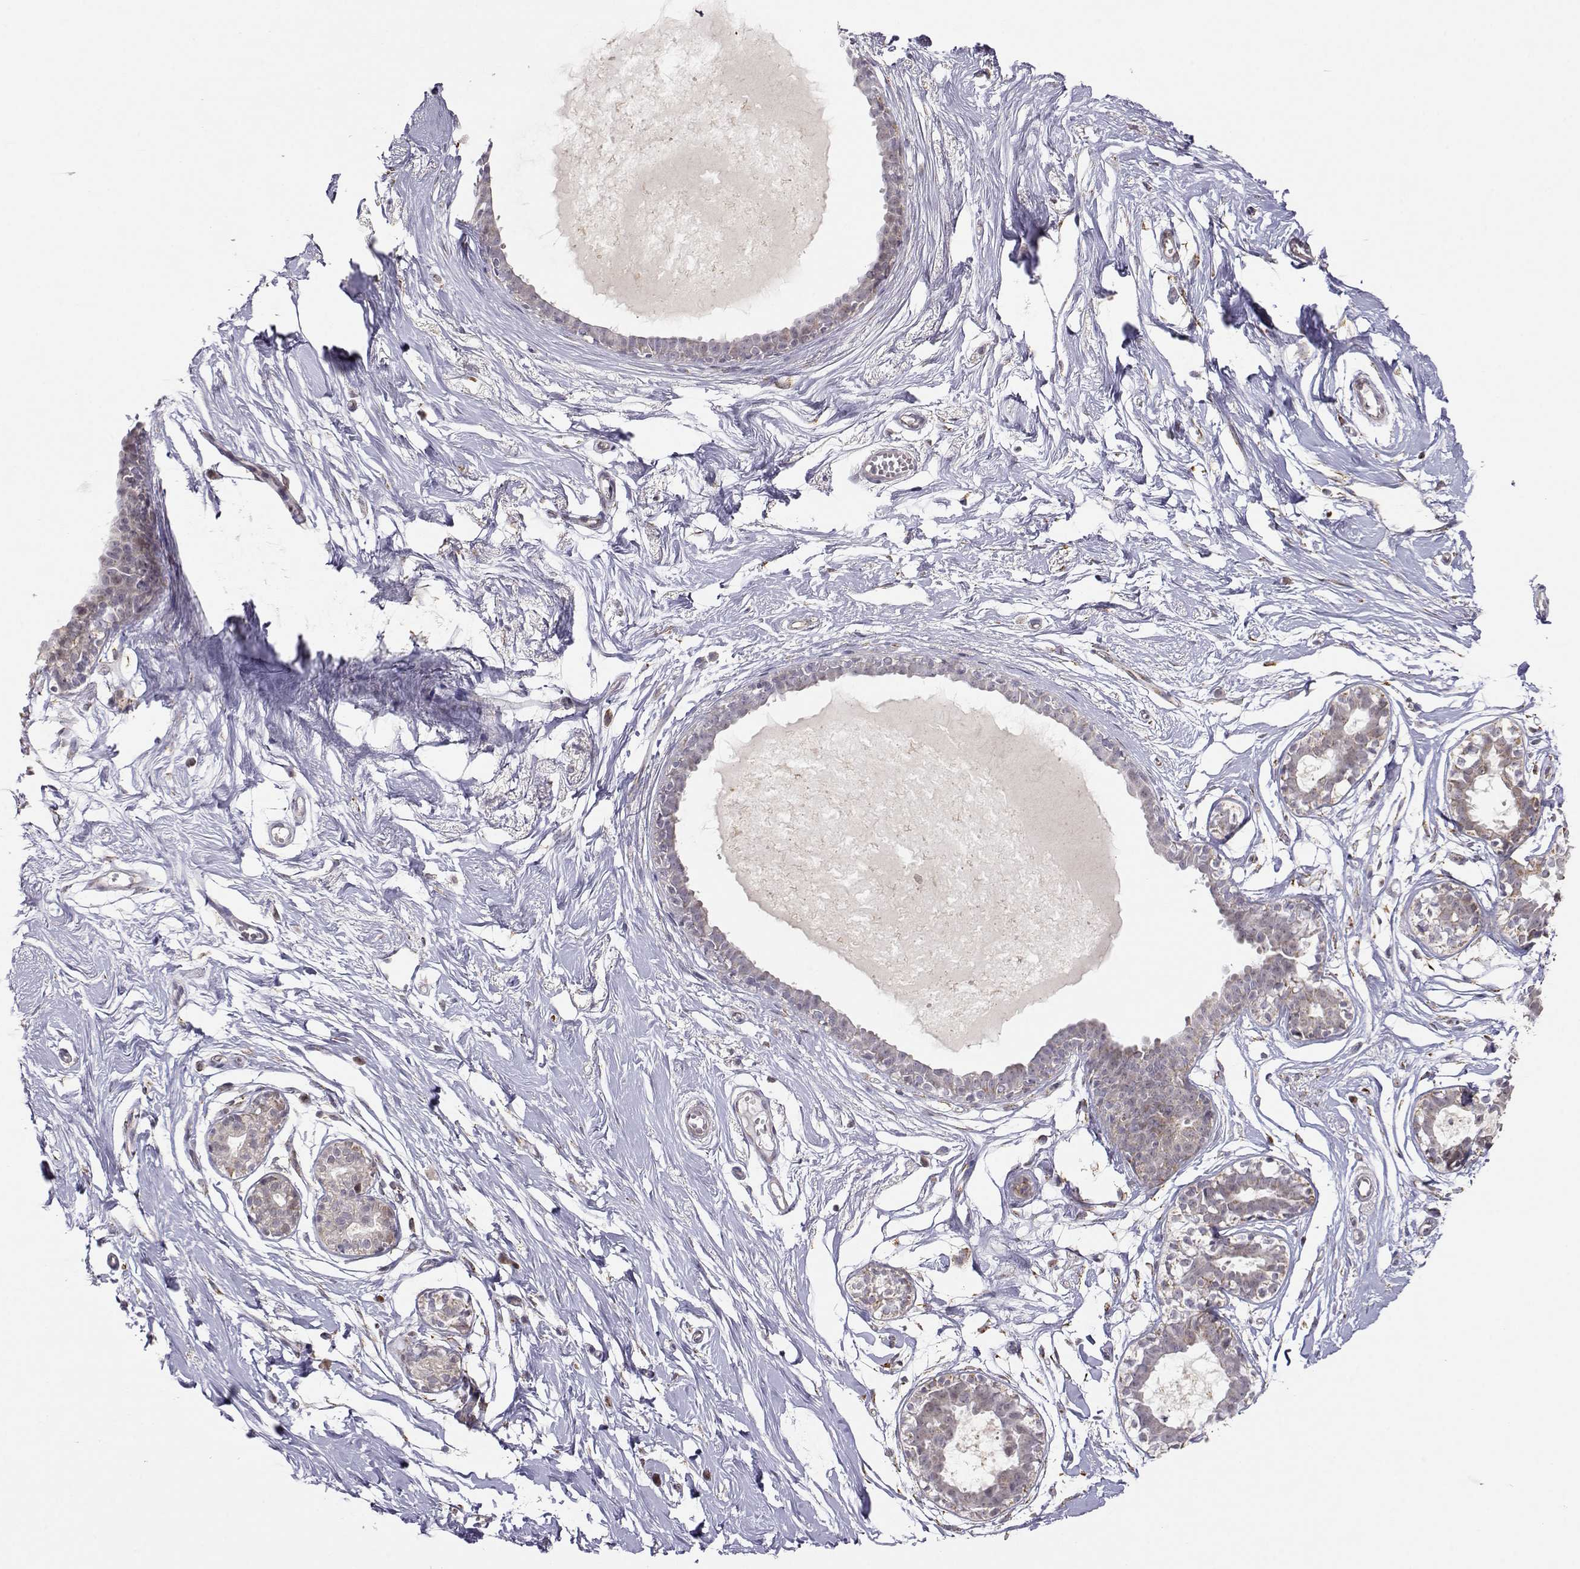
{"staining": {"intensity": "negative", "quantity": "none", "location": "none"}, "tissue": "breast", "cell_type": "Adipocytes", "image_type": "normal", "snomed": [{"axis": "morphology", "description": "Normal tissue, NOS"}, {"axis": "topography", "description": "Breast"}], "caption": "Immunohistochemistry image of normal breast: breast stained with DAB shows no significant protein positivity in adipocytes. (Immunohistochemistry, brightfield microscopy, high magnification).", "gene": "EXOG", "patient": {"sex": "female", "age": 49}}